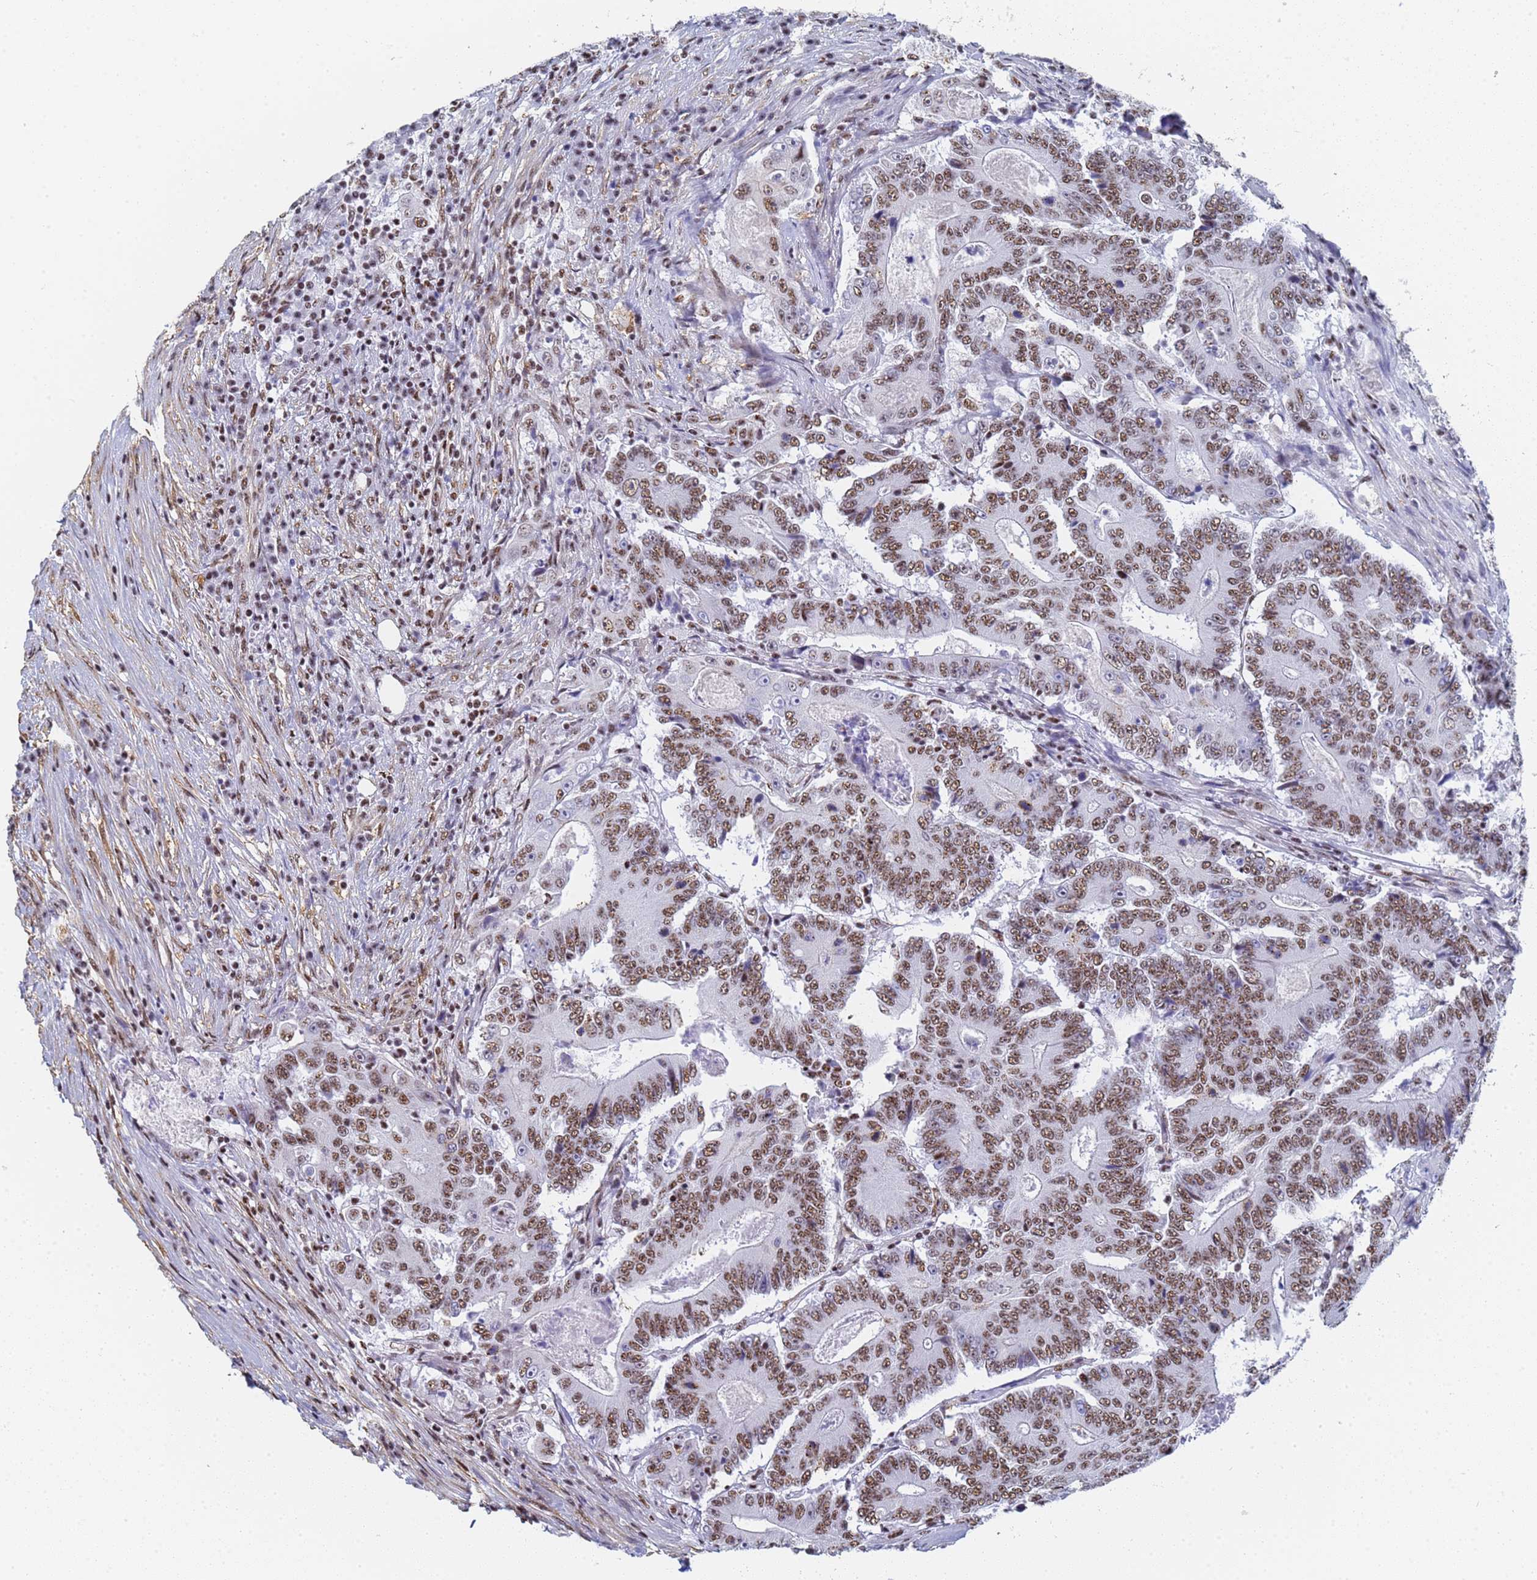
{"staining": {"intensity": "moderate", "quantity": ">75%", "location": "nuclear"}, "tissue": "colorectal cancer", "cell_type": "Tumor cells", "image_type": "cancer", "snomed": [{"axis": "morphology", "description": "Adenocarcinoma, NOS"}, {"axis": "topography", "description": "Colon"}], "caption": "This micrograph shows colorectal adenocarcinoma stained with IHC to label a protein in brown. The nuclear of tumor cells show moderate positivity for the protein. Nuclei are counter-stained blue.", "gene": "PRRT4", "patient": {"sex": "male", "age": 83}}